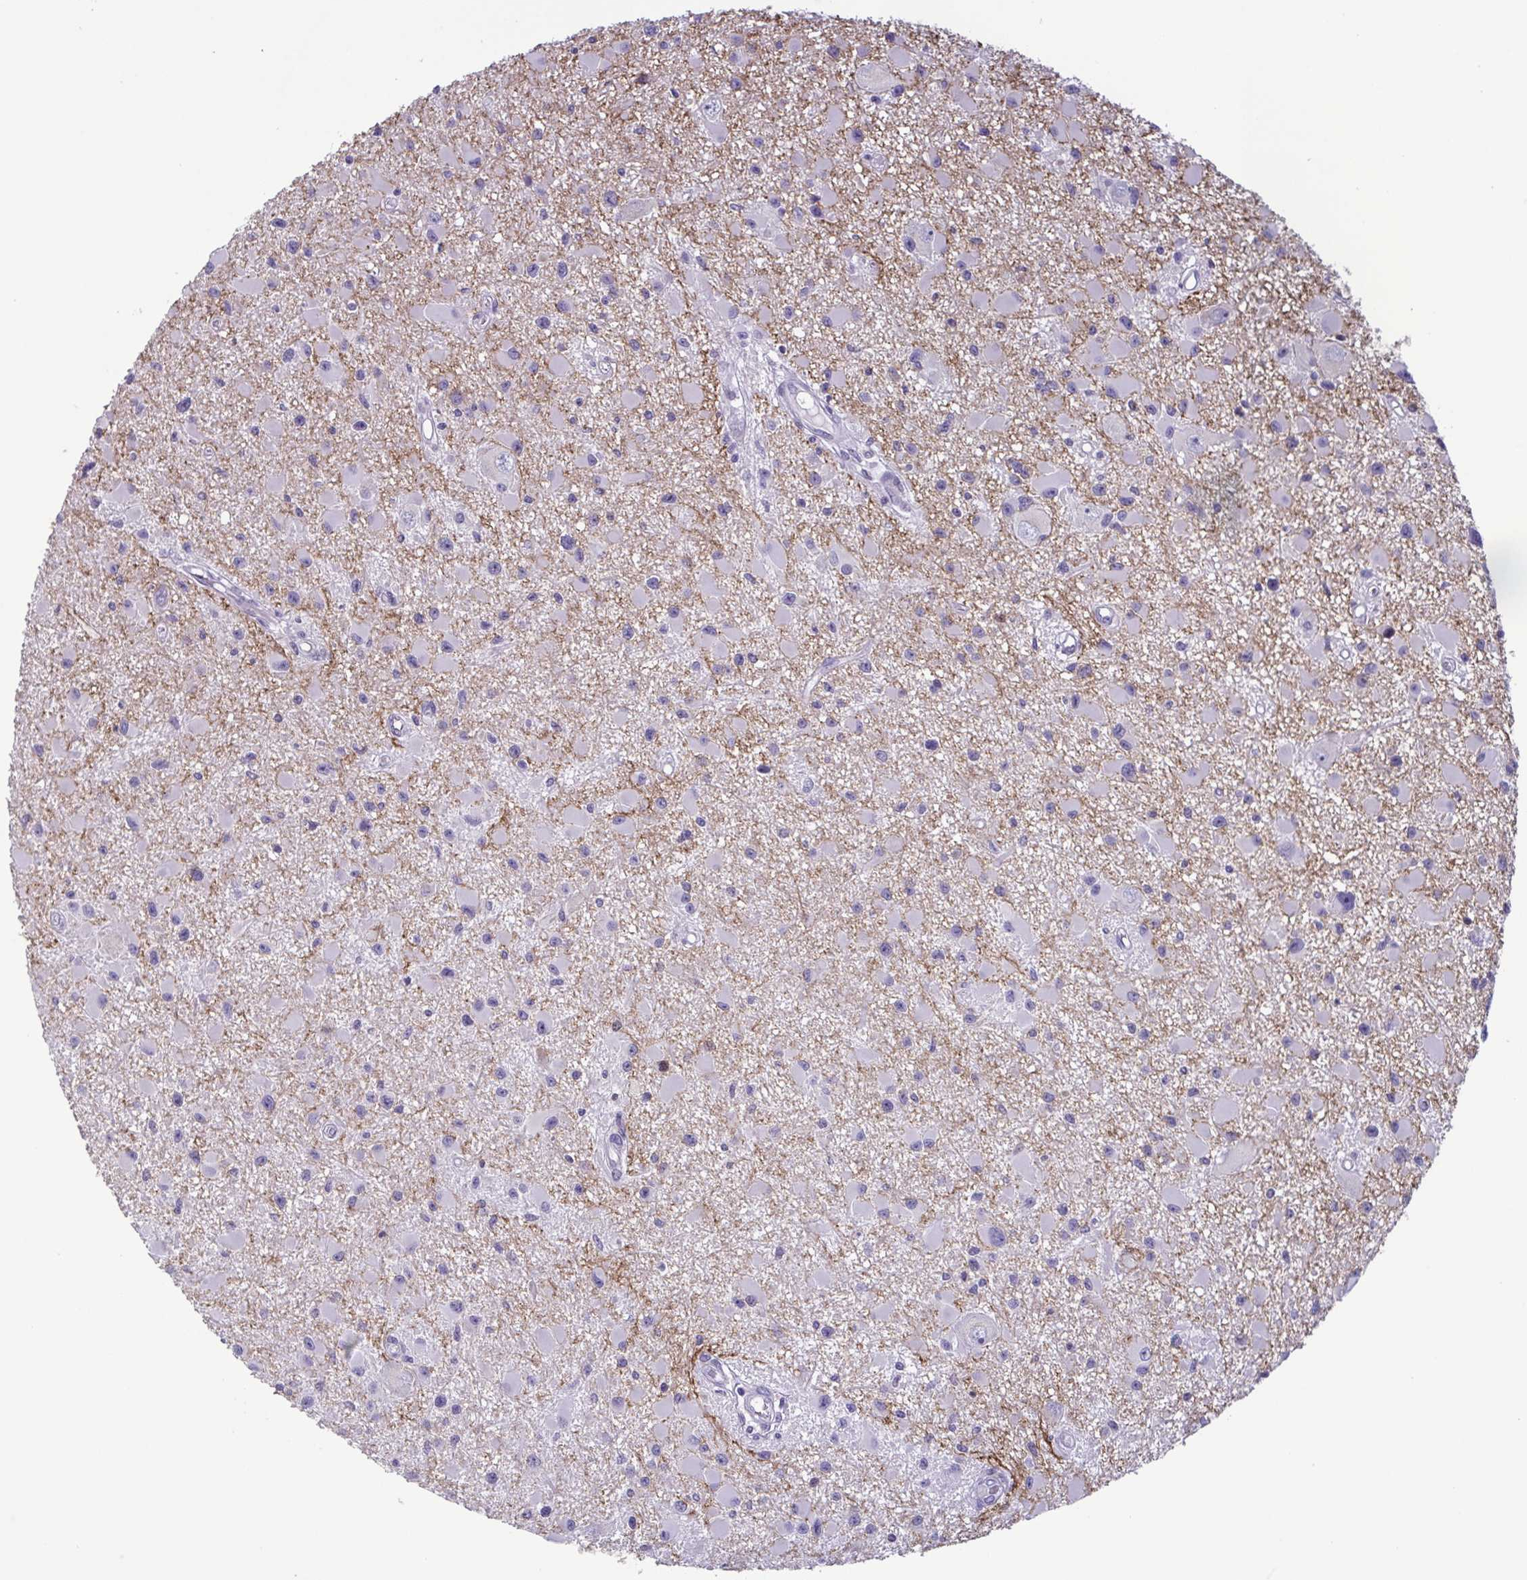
{"staining": {"intensity": "negative", "quantity": "none", "location": "none"}, "tissue": "glioma", "cell_type": "Tumor cells", "image_type": "cancer", "snomed": [{"axis": "morphology", "description": "Glioma, malignant, High grade"}, {"axis": "topography", "description": "Brain"}], "caption": "High magnification brightfield microscopy of glioma stained with DAB (brown) and counterstained with hematoxylin (blue): tumor cells show no significant expression.", "gene": "IRF1", "patient": {"sex": "male", "age": 54}}